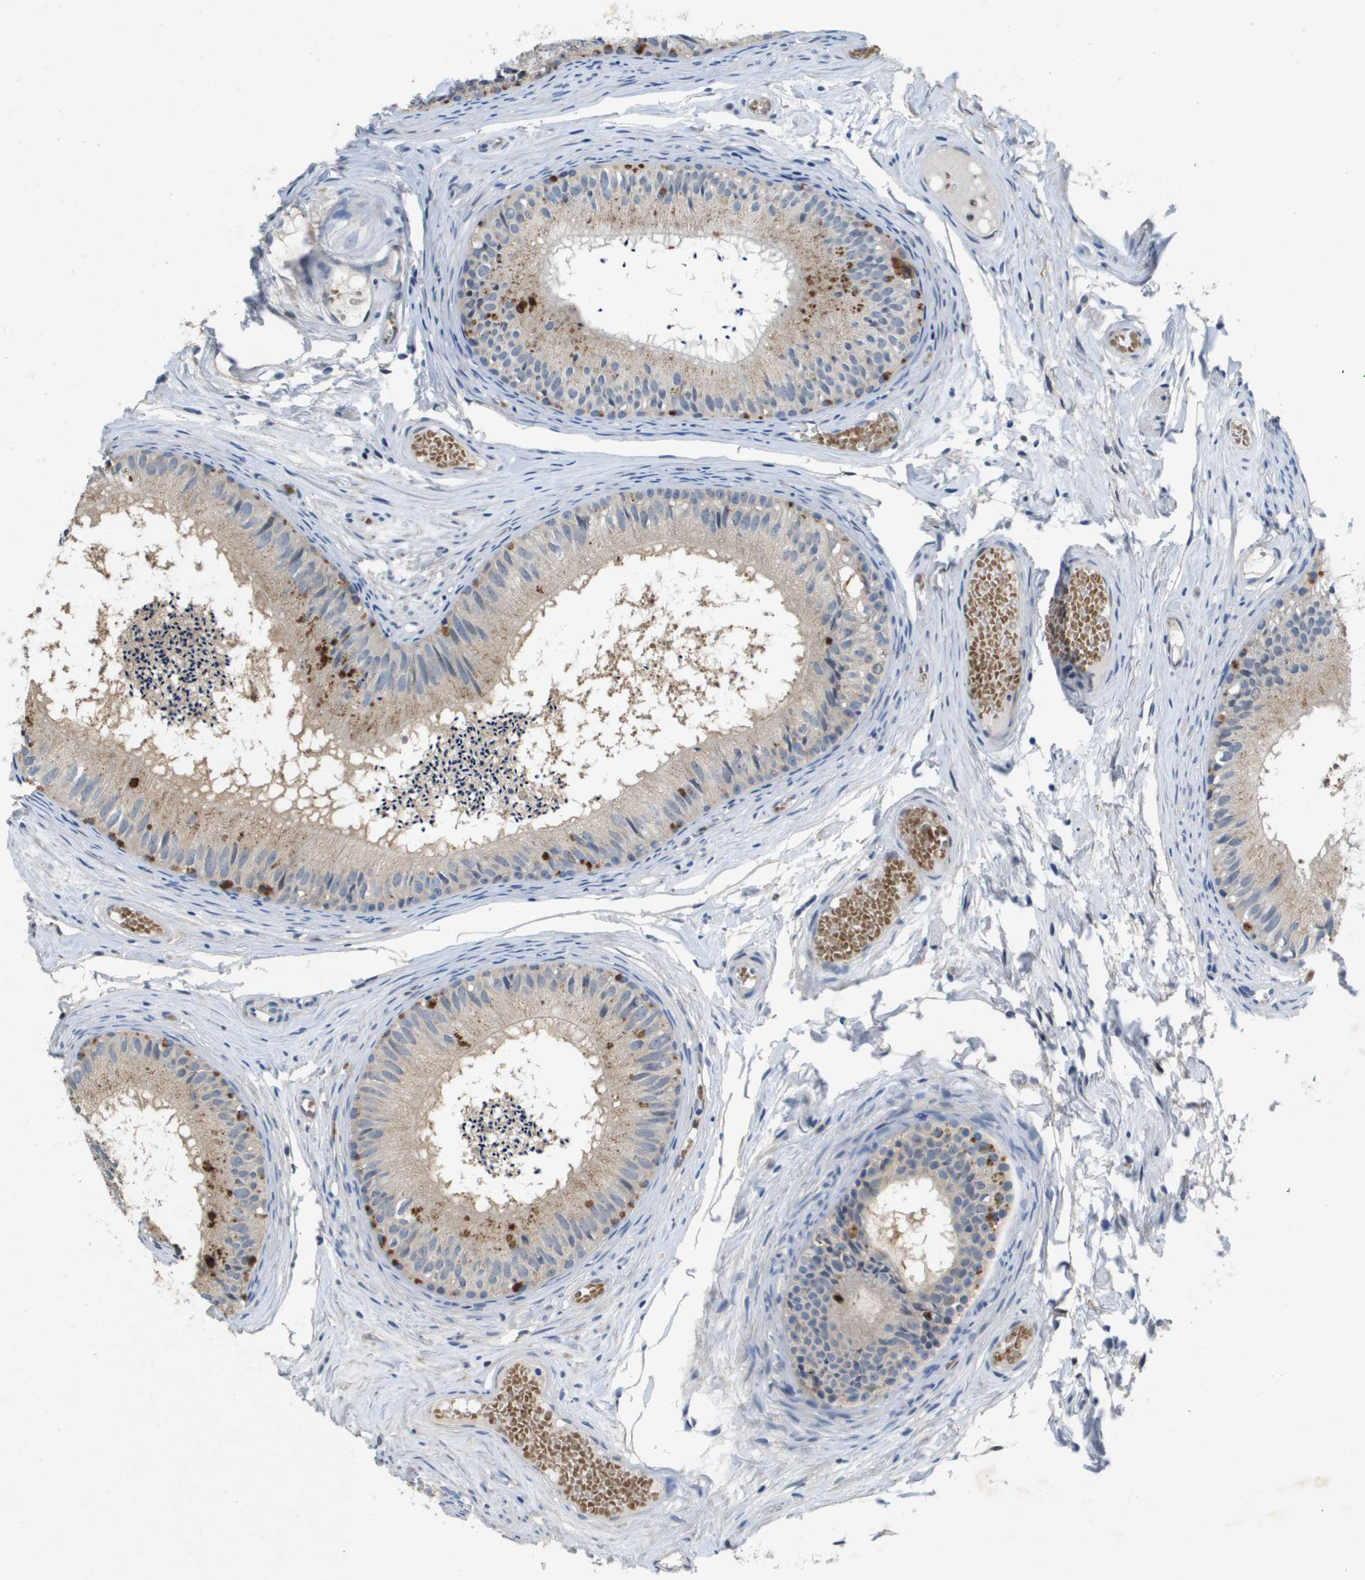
{"staining": {"intensity": "moderate", "quantity": "<25%", "location": "cytoplasmic/membranous"}, "tissue": "epididymis", "cell_type": "Glandular cells", "image_type": "normal", "snomed": [{"axis": "morphology", "description": "Normal tissue, NOS"}, {"axis": "topography", "description": "Epididymis"}], "caption": "High-power microscopy captured an immunohistochemistry micrograph of normal epididymis, revealing moderate cytoplasmic/membranous positivity in approximately <25% of glandular cells.", "gene": "LIPG", "patient": {"sex": "male", "age": 46}}